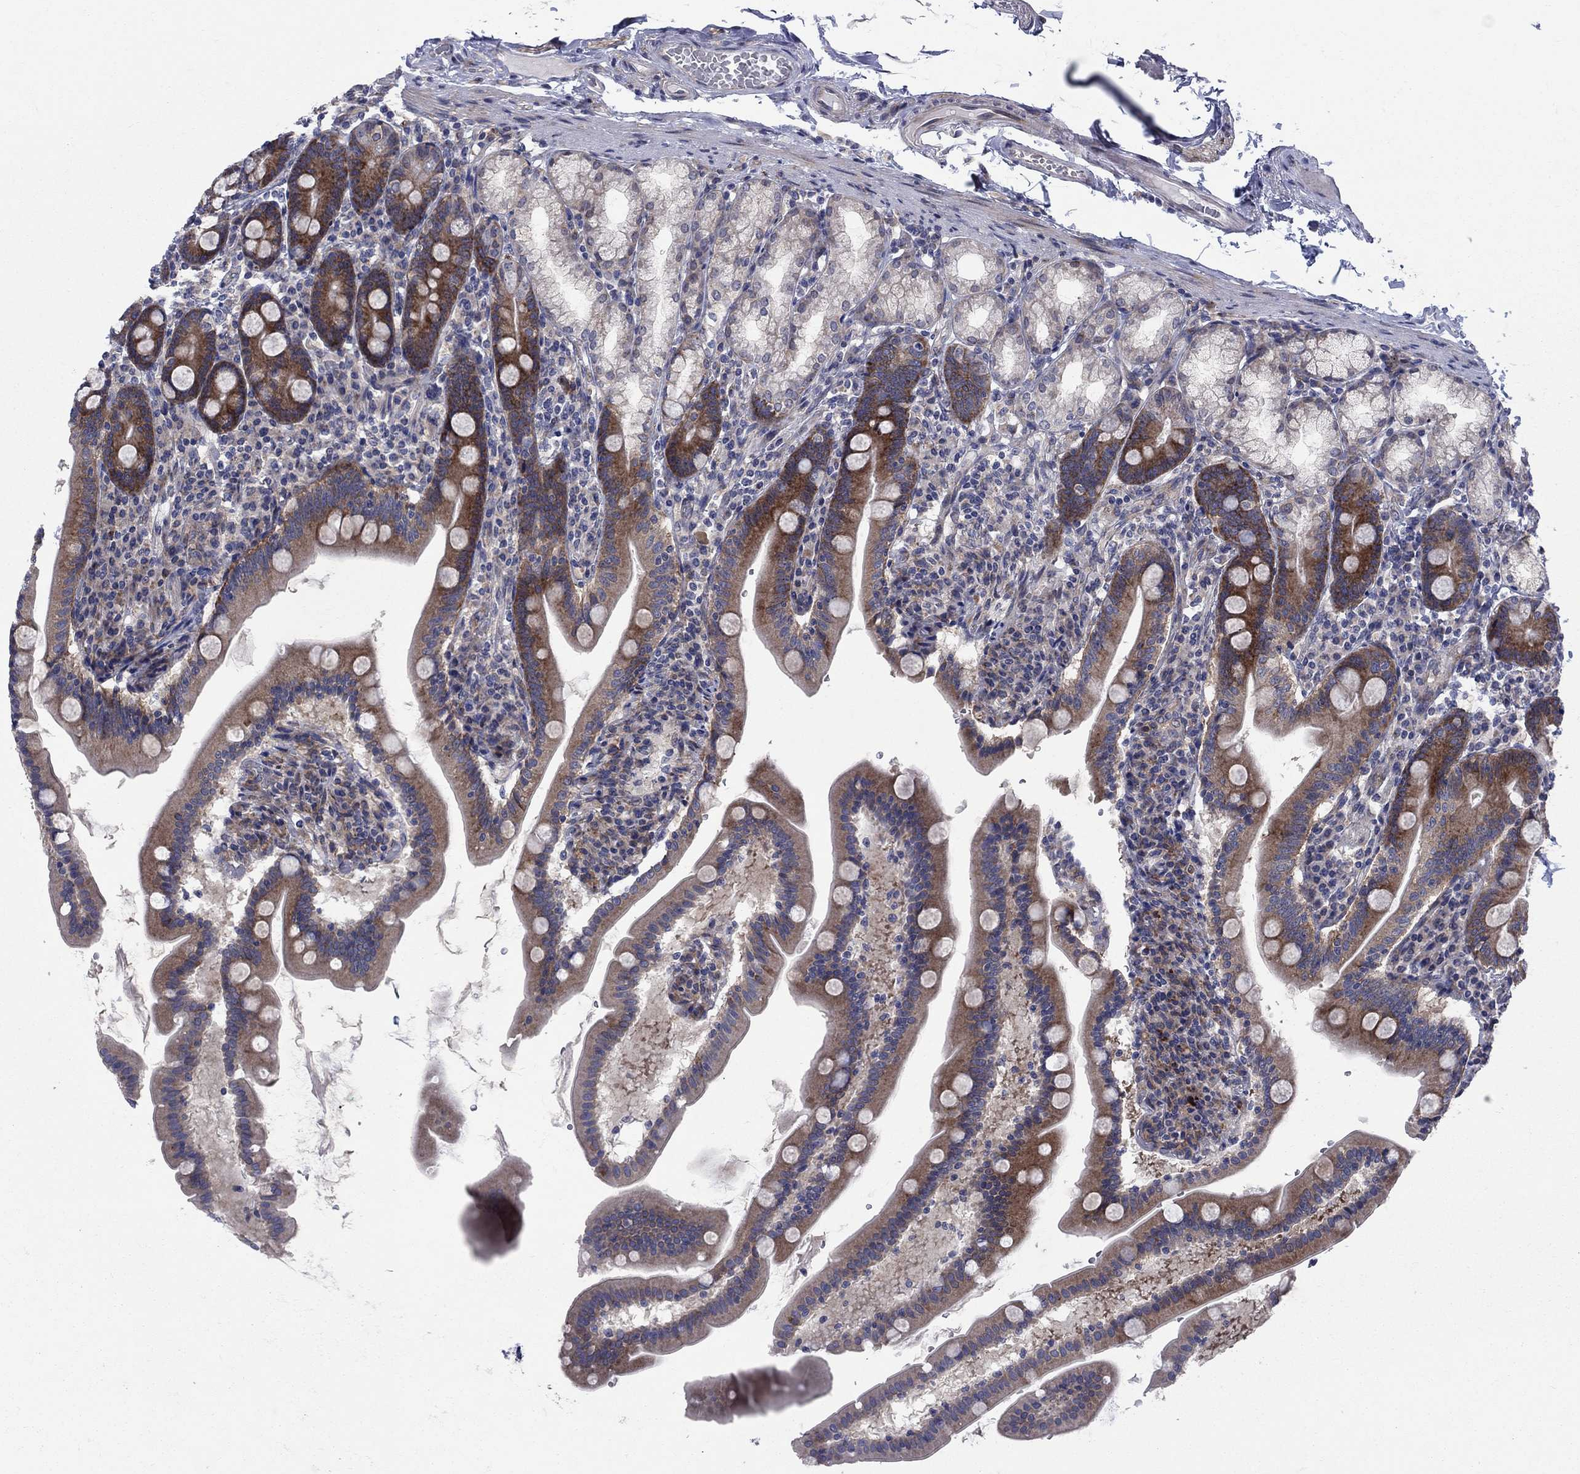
{"staining": {"intensity": "strong", "quantity": "25%-75%", "location": "cytoplasmic/membranous"}, "tissue": "duodenum", "cell_type": "Glandular cells", "image_type": "normal", "snomed": [{"axis": "morphology", "description": "Normal tissue, NOS"}, {"axis": "topography", "description": "Duodenum"}], "caption": "The image demonstrates staining of normal duodenum, revealing strong cytoplasmic/membranous protein staining (brown color) within glandular cells.", "gene": "GPR155", "patient": {"sex": "female", "age": 67}}